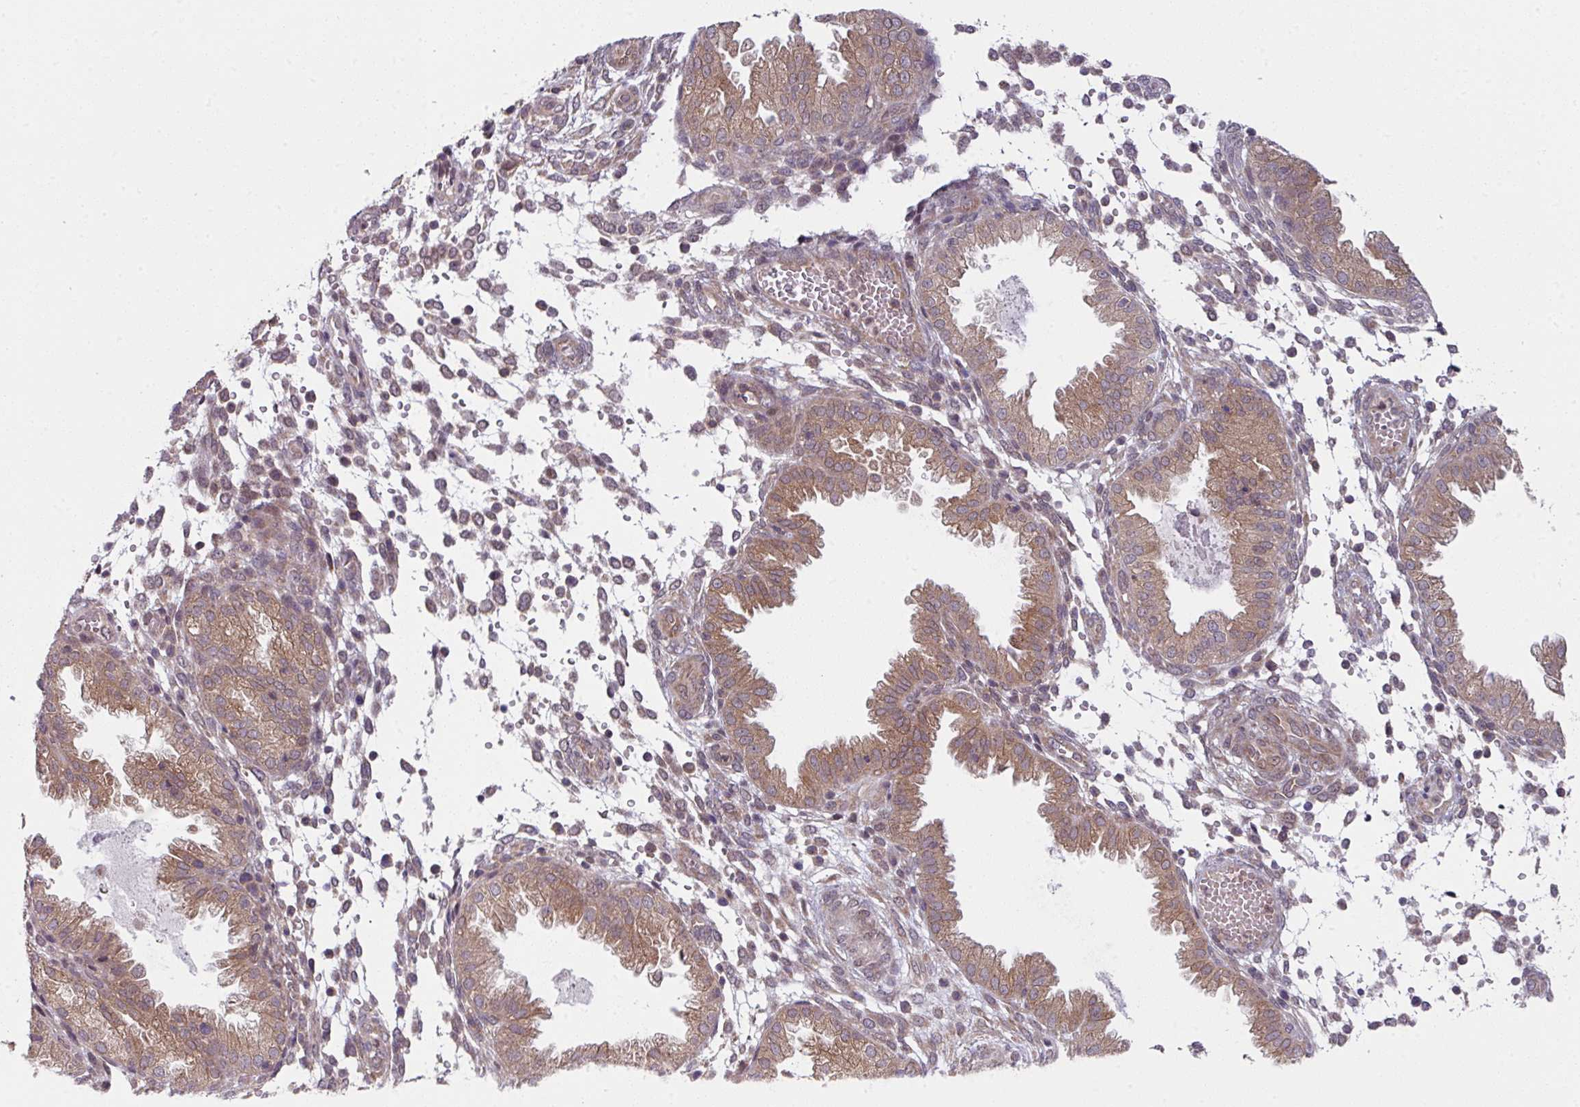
{"staining": {"intensity": "weak", "quantity": "<25%", "location": "cytoplasmic/membranous"}, "tissue": "endometrium", "cell_type": "Cells in endometrial stroma", "image_type": "normal", "snomed": [{"axis": "morphology", "description": "Normal tissue, NOS"}, {"axis": "topography", "description": "Endometrium"}], "caption": "Immunohistochemistry (IHC) of benign human endometrium demonstrates no staining in cells in endometrial stroma.", "gene": "CAMLG", "patient": {"sex": "female", "age": 33}}